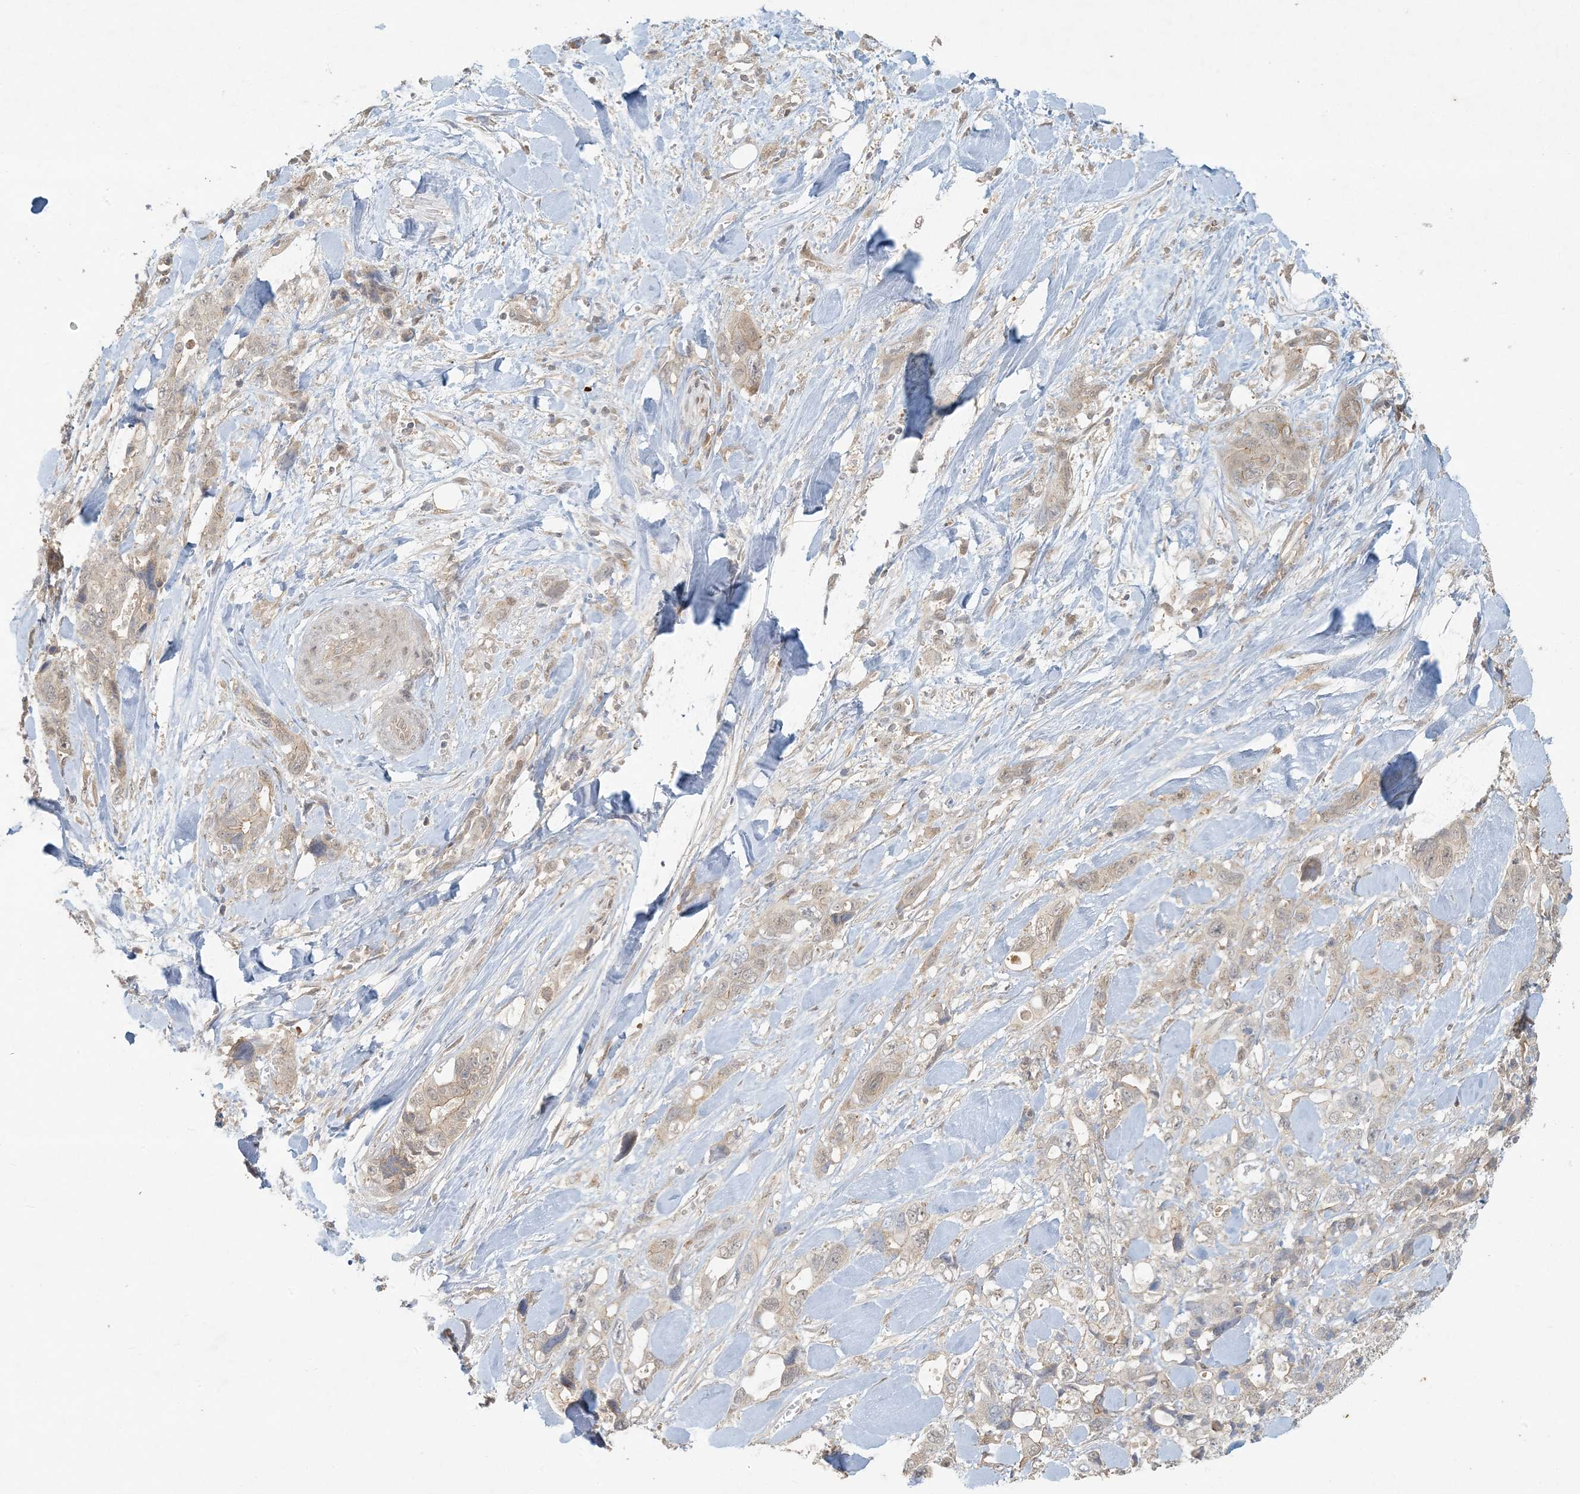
{"staining": {"intensity": "weak", "quantity": ">75%", "location": "cytoplasmic/membranous"}, "tissue": "pancreatic cancer", "cell_type": "Tumor cells", "image_type": "cancer", "snomed": [{"axis": "morphology", "description": "Adenocarcinoma, NOS"}, {"axis": "topography", "description": "Pancreas"}], "caption": "Adenocarcinoma (pancreatic) stained with a brown dye reveals weak cytoplasmic/membranous positive staining in approximately >75% of tumor cells.", "gene": "BCORL1", "patient": {"sex": "male", "age": 46}}